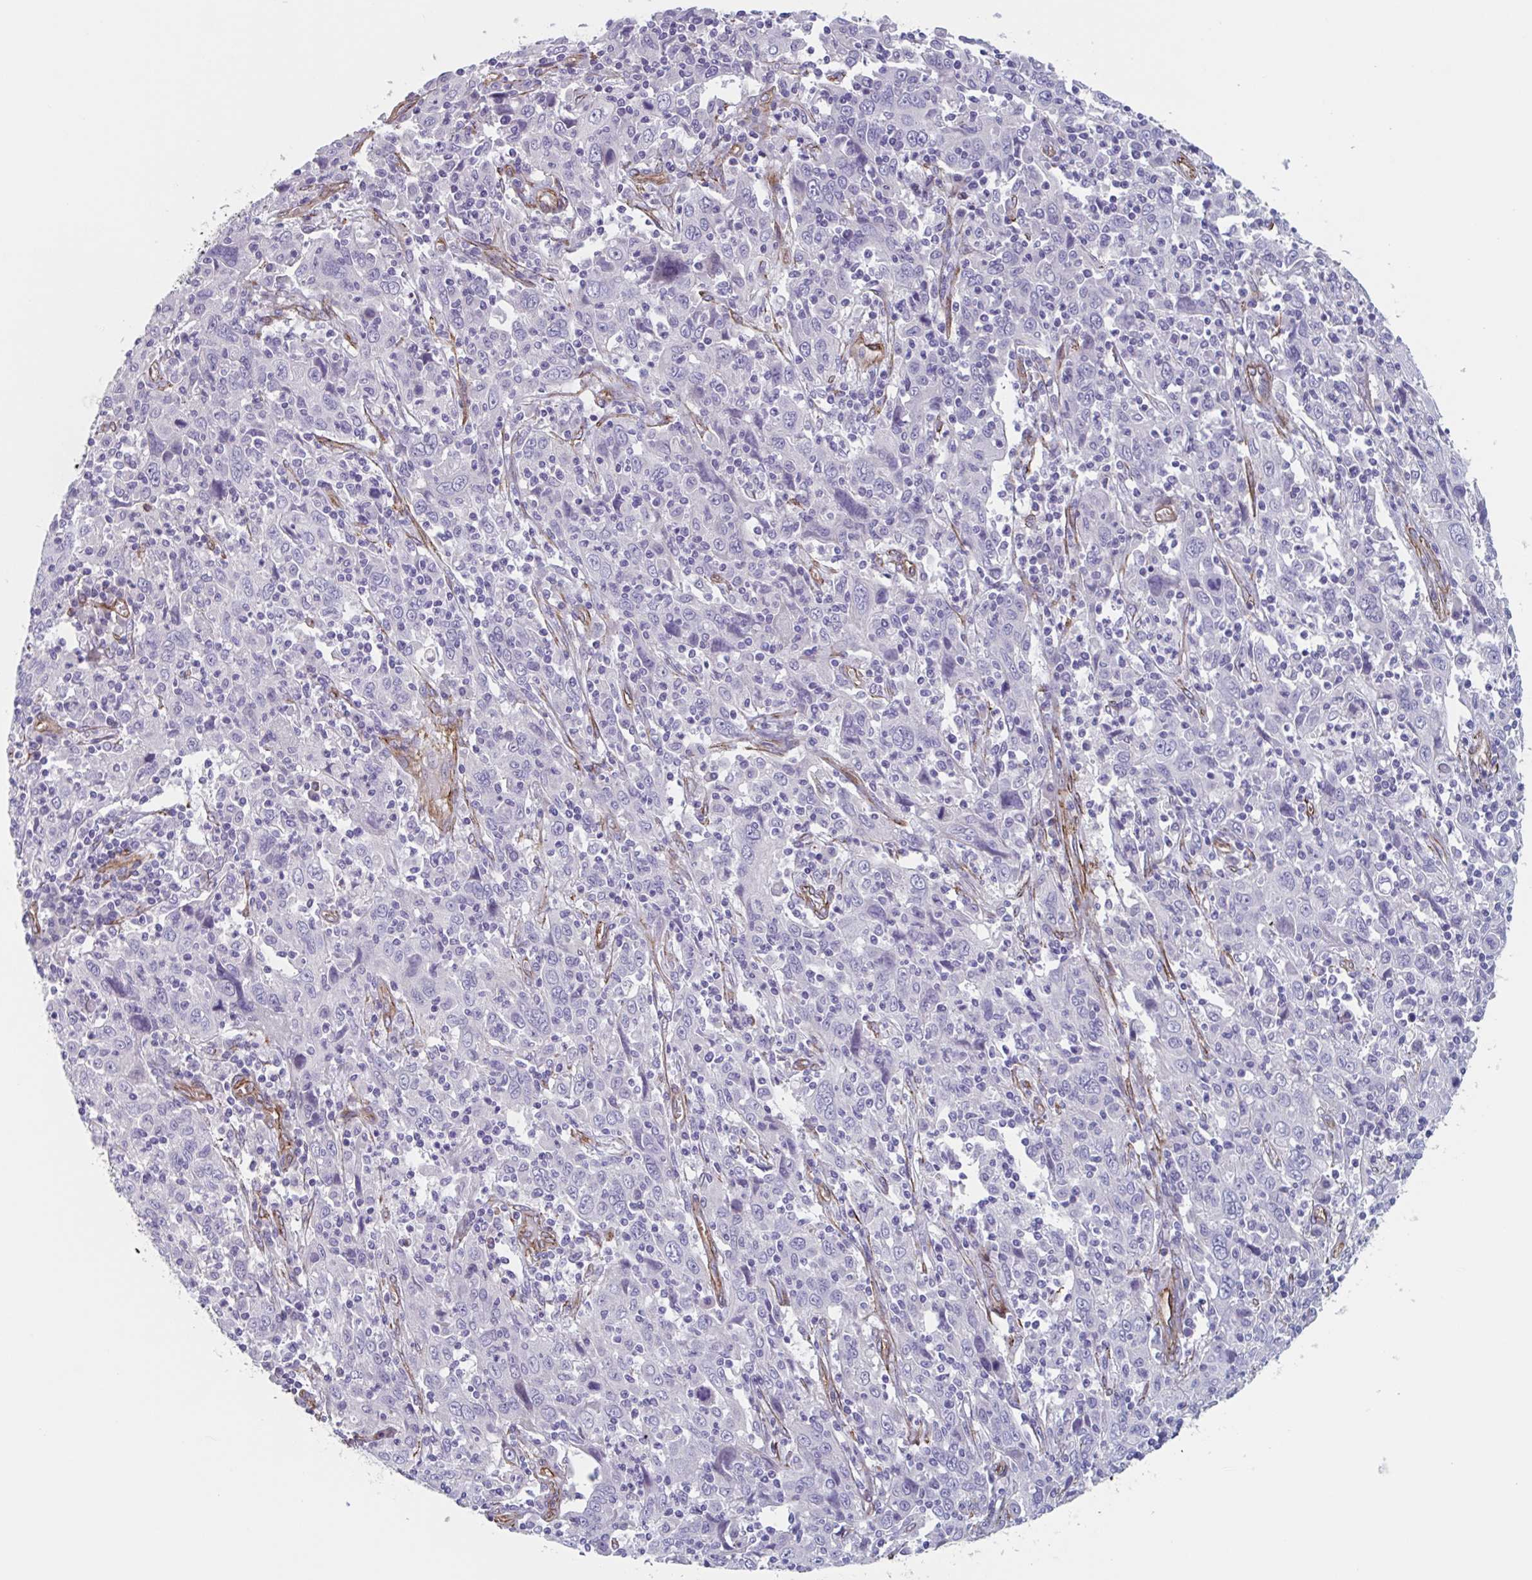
{"staining": {"intensity": "negative", "quantity": "none", "location": "none"}, "tissue": "cervical cancer", "cell_type": "Tumor cells", "image_type": "cancer", "snomed": [{"axis": "morphology", "description": "Squamous cell carcinoma, NOS"}, {"axis": "topography", "description": "Cervix"}], "caption": "Immunohistochemistry (IHC) of human cervical cancer (squamous cell carcinoma) demonstrates no expression in tumor cells.", "gene": "CITED4", "patient": {"sex": "female", "age": 46}}